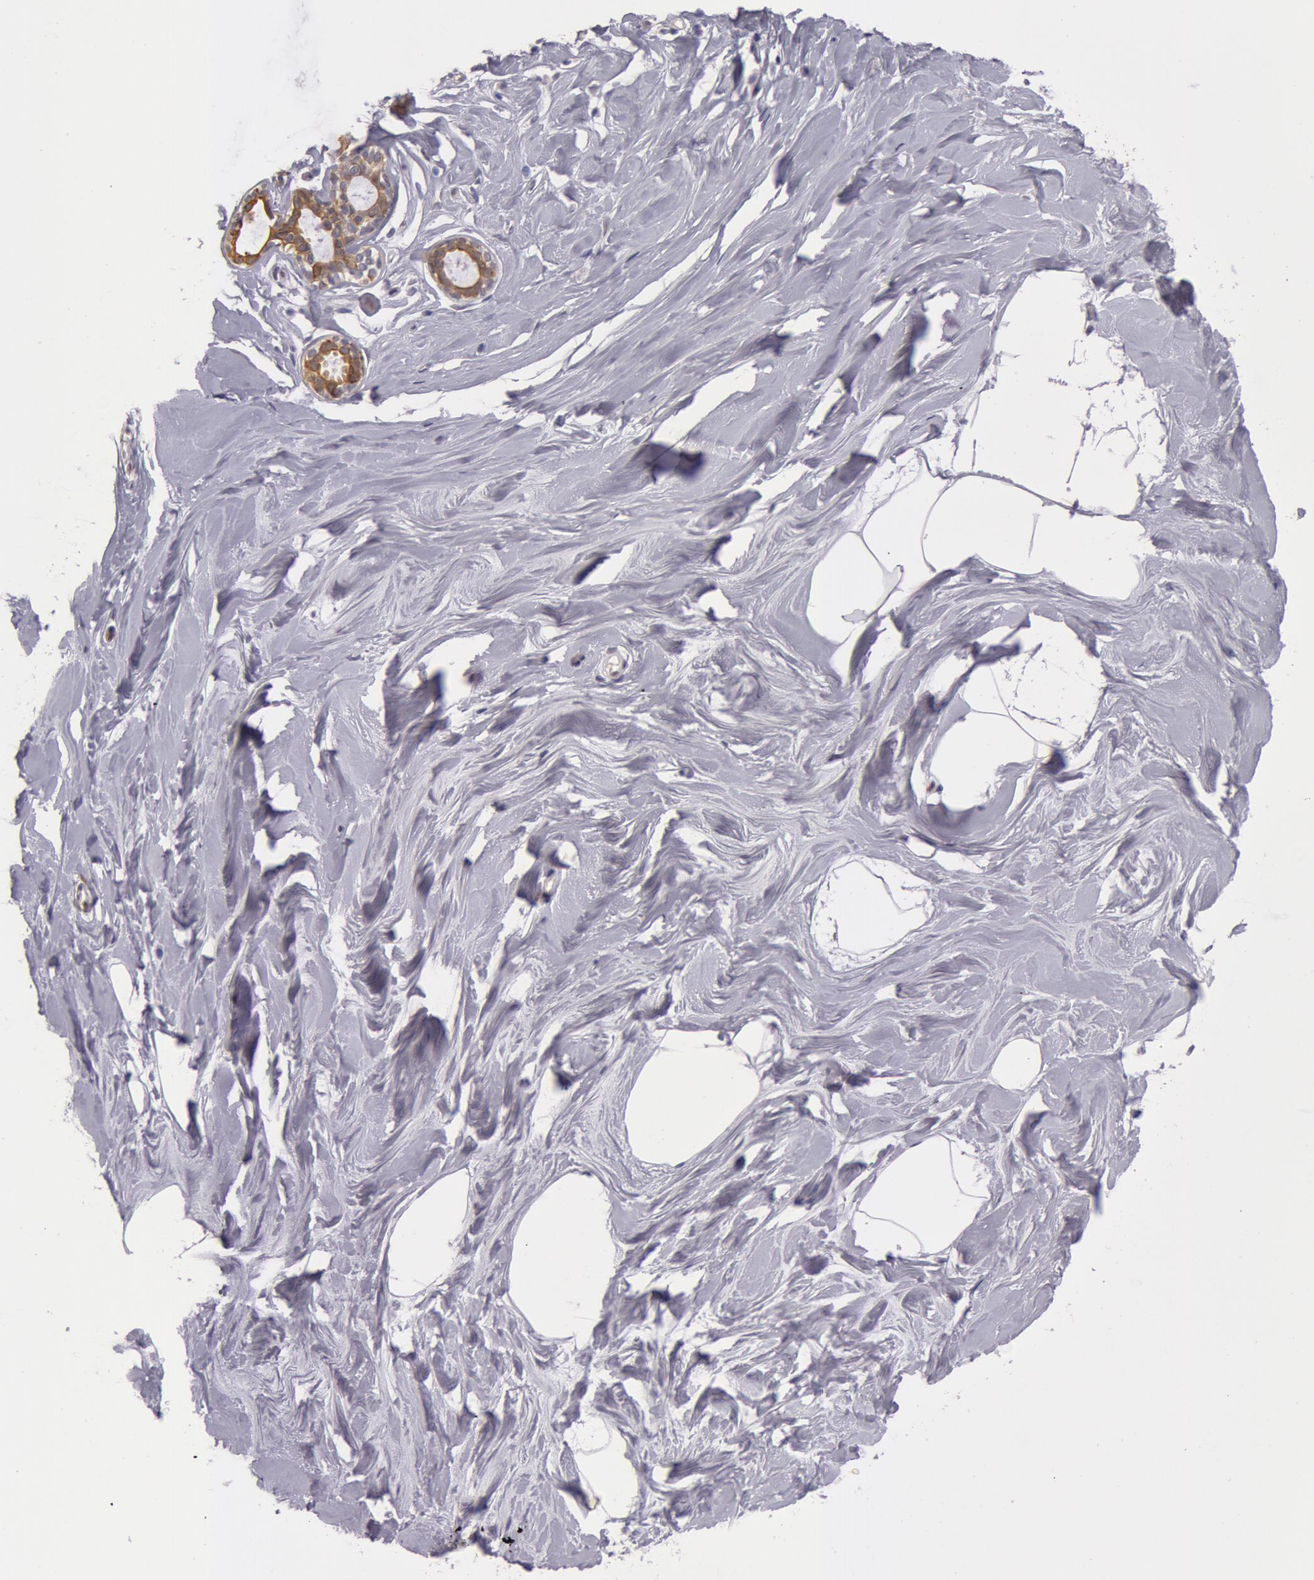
{"staining": {"intensity": "negative", "quantity": "none", "location": "none"}, "tissue": "breast", "cell_type": "Adipocytes", "image_type": "normal", "snomed": [{"axis": "morphology", "description": "Normal tissue, NOS"}, {"axis": "topography", "description": "Breast"}], "caption": "IHC of benign human breast reveals no expression in adipocytes.", "gene": "KRT18", "patient": {"sex": "female", "age": 44}}